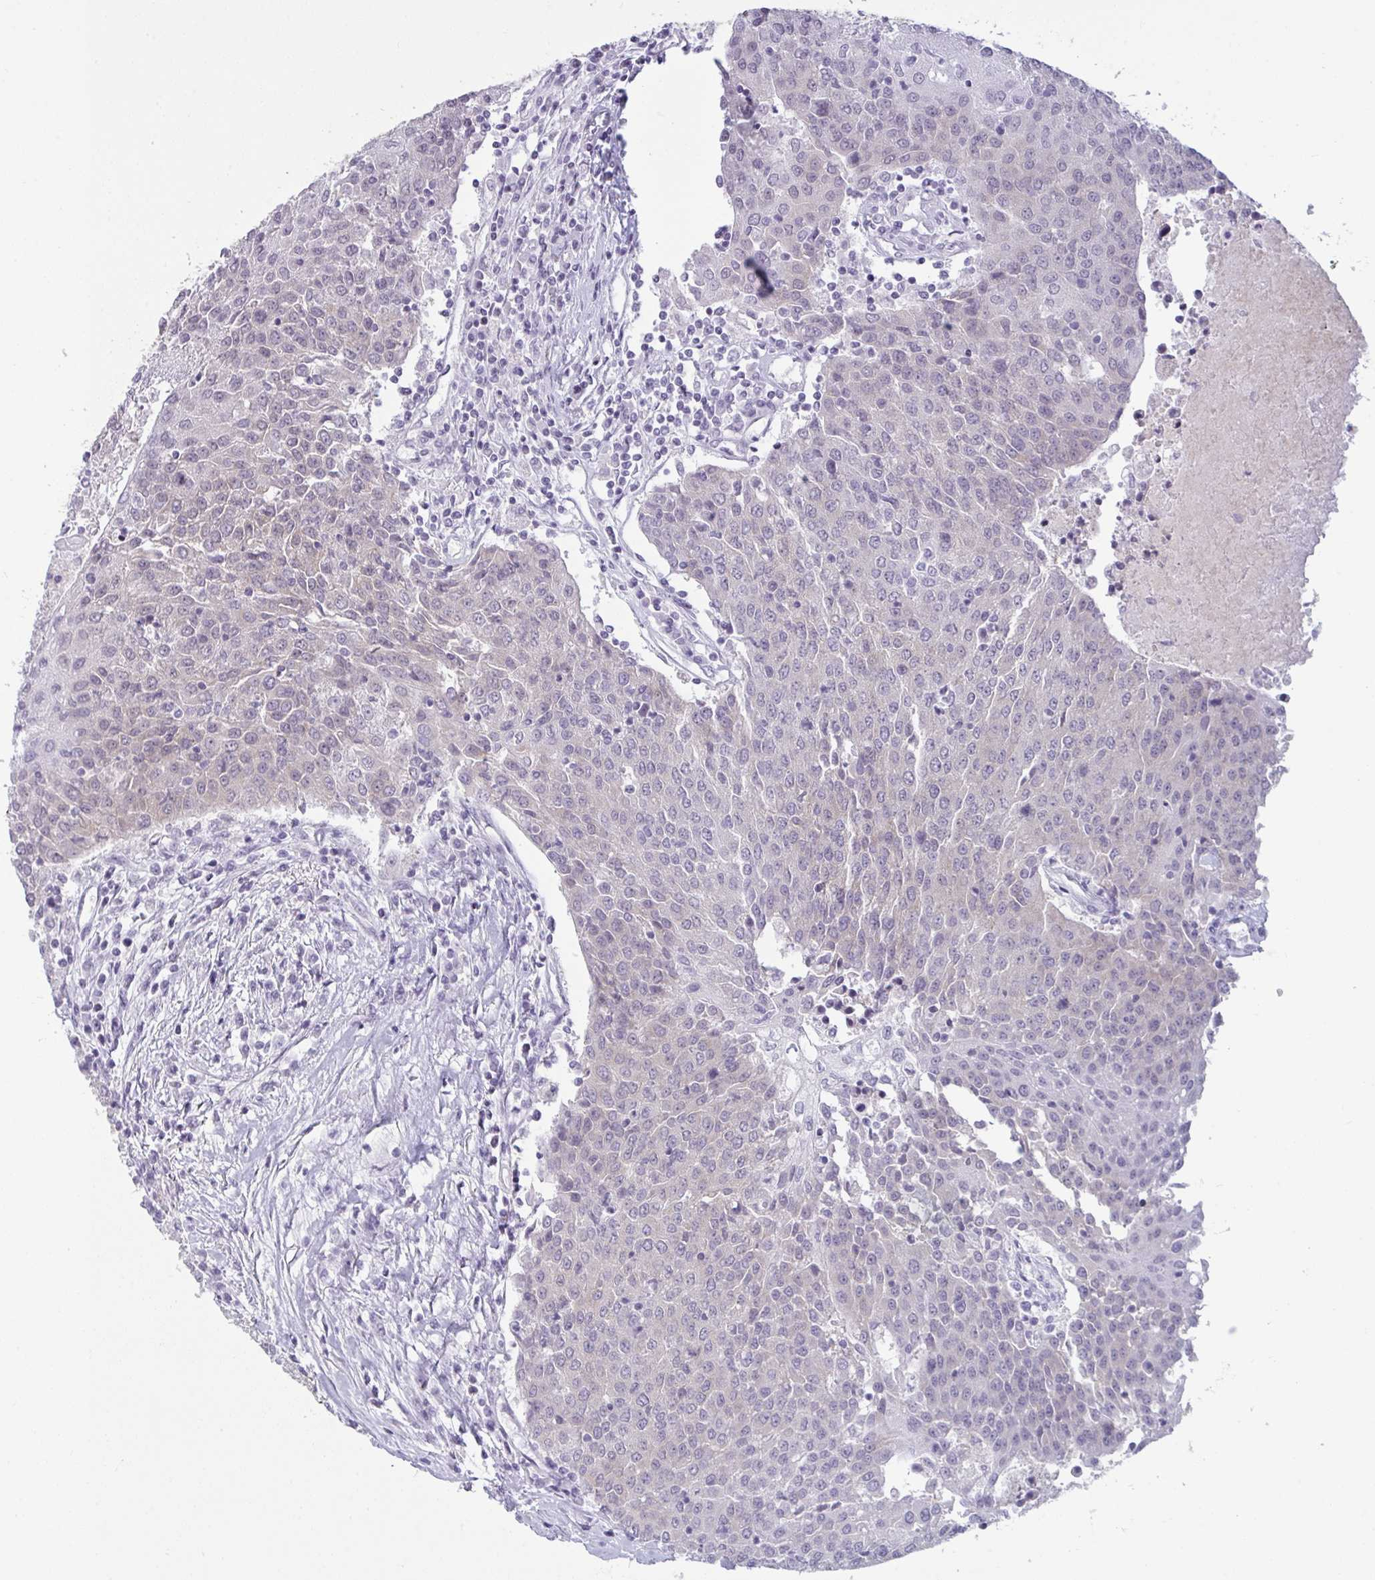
{"staining": {"intensity": "negative", "quantity": "none", "location": "none"}, "tissue": "urothelial cancer", "cell_type": "Tumor cells", "image_type": "cancer", "snomed": [{"axis": "morphology", "description": "Urothelial carcinoma, High grade"}, {"axis": "topography", "description": "Urinary bladder"}], "caption": "This is an immunohistochemistry (IHC) image of human urothelial cancer. There is no staining in tumor cells.", "gene": "TBC1D4", "patient": {"sex": "female", "age": 85}}